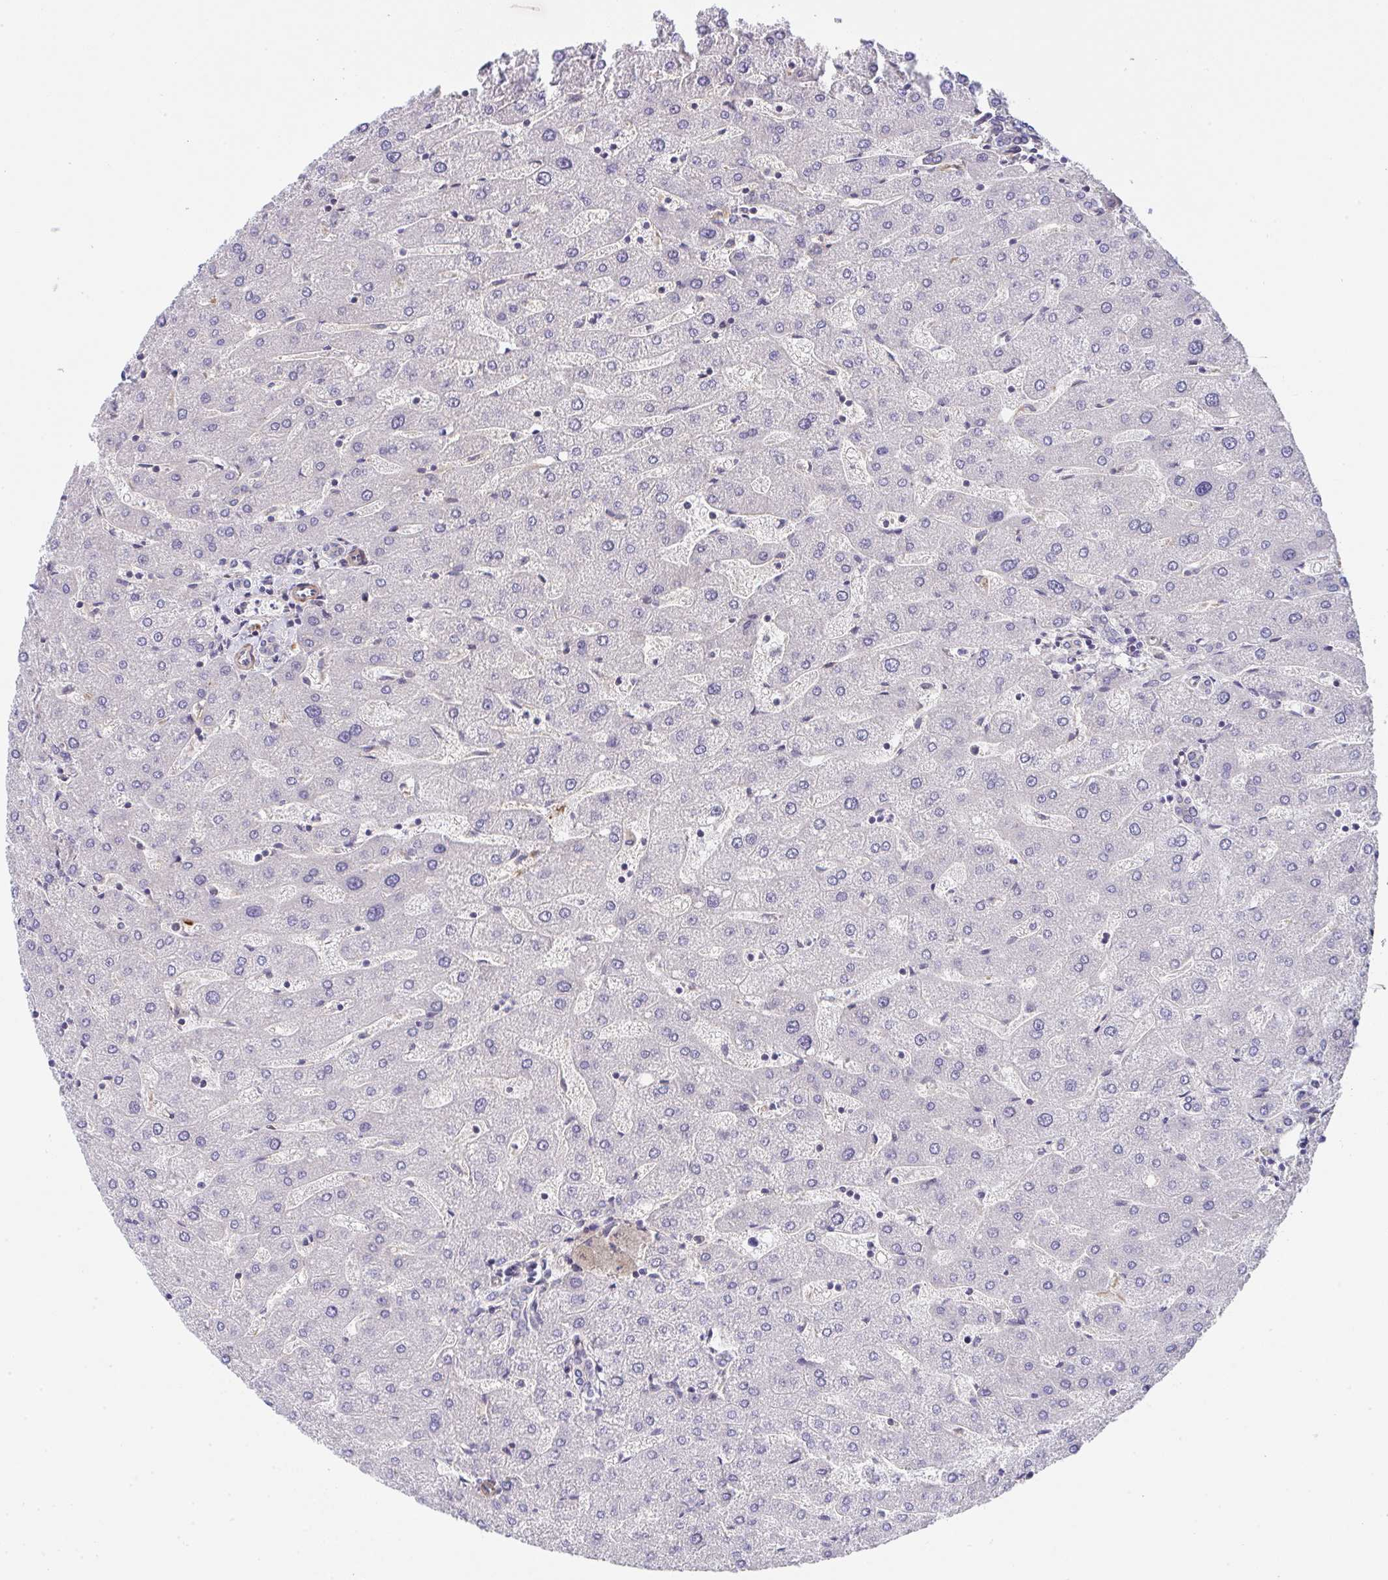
{"staining": {"intensity": "negative", "quantity": "none", "location": "none"}, "tissue": "liver", "cell_type": "Cholangiocytes", "image_type": "normal", "snomed": [{"axis": "morphology", "description": "Normal tissue, NOS"}, {"axis": "topography", "description": "Liver"}], "caption": "The image exhibits no staining of cholangiocytes in benign liver.", "gene": "ZNF696", "patient": {"sex": "male", "age": 67}}